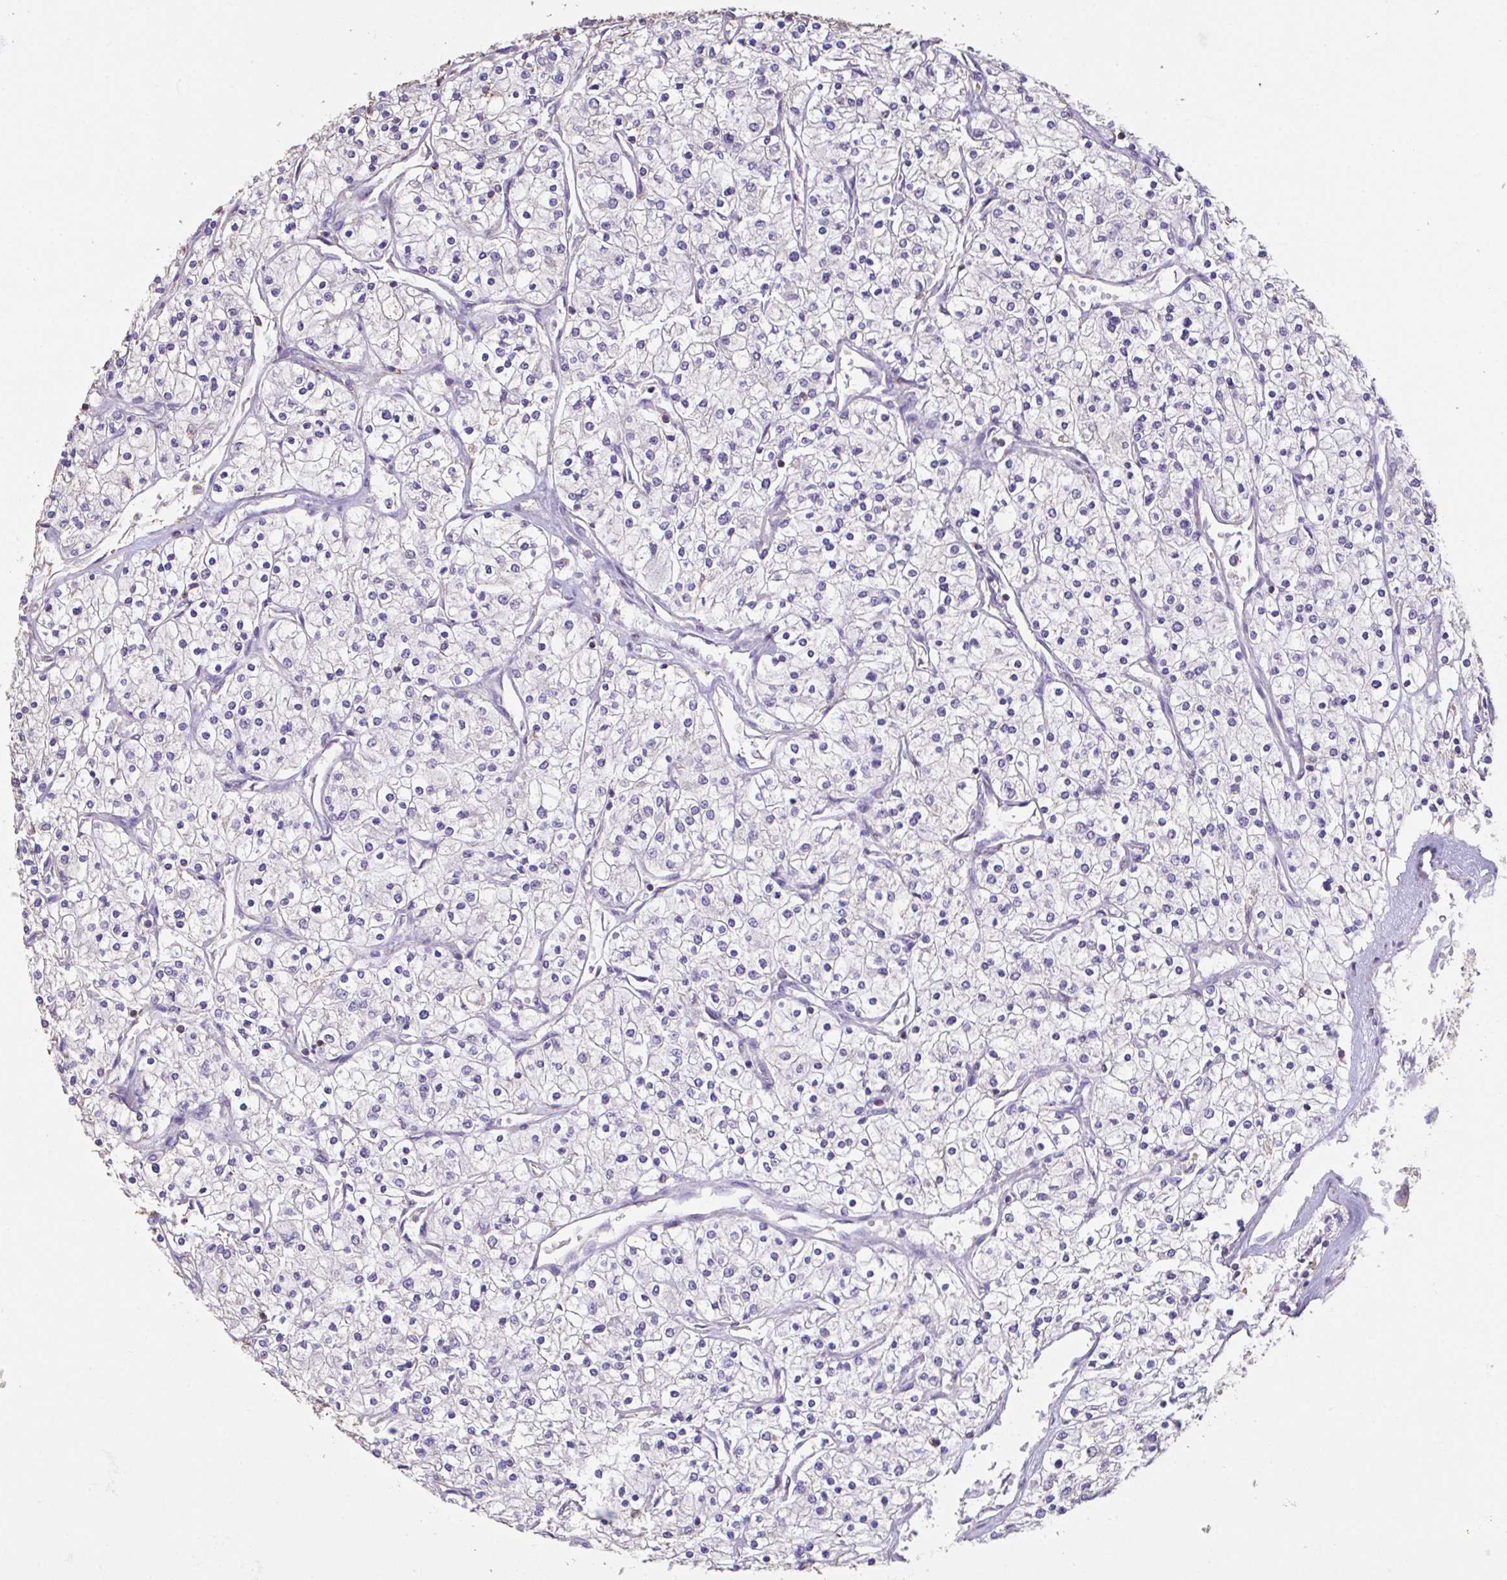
{"staining": {"intensity": "negative", "quantity": "none", "location": "none"}, "tissue": "renal cancer", "cell_type": "Tumor cells", "image_type": "cancer", "snomed": [{"axis": "morphology", "description": "Adenocarcinoma, NOS"}, {"axis": "topography", "description": "Kidney"}], "caption": "The image shows no staining of tumor cells in renal adenocarcinoma.", "gene": "IL23R", "patient": {"sex": "male", "age": 80}}